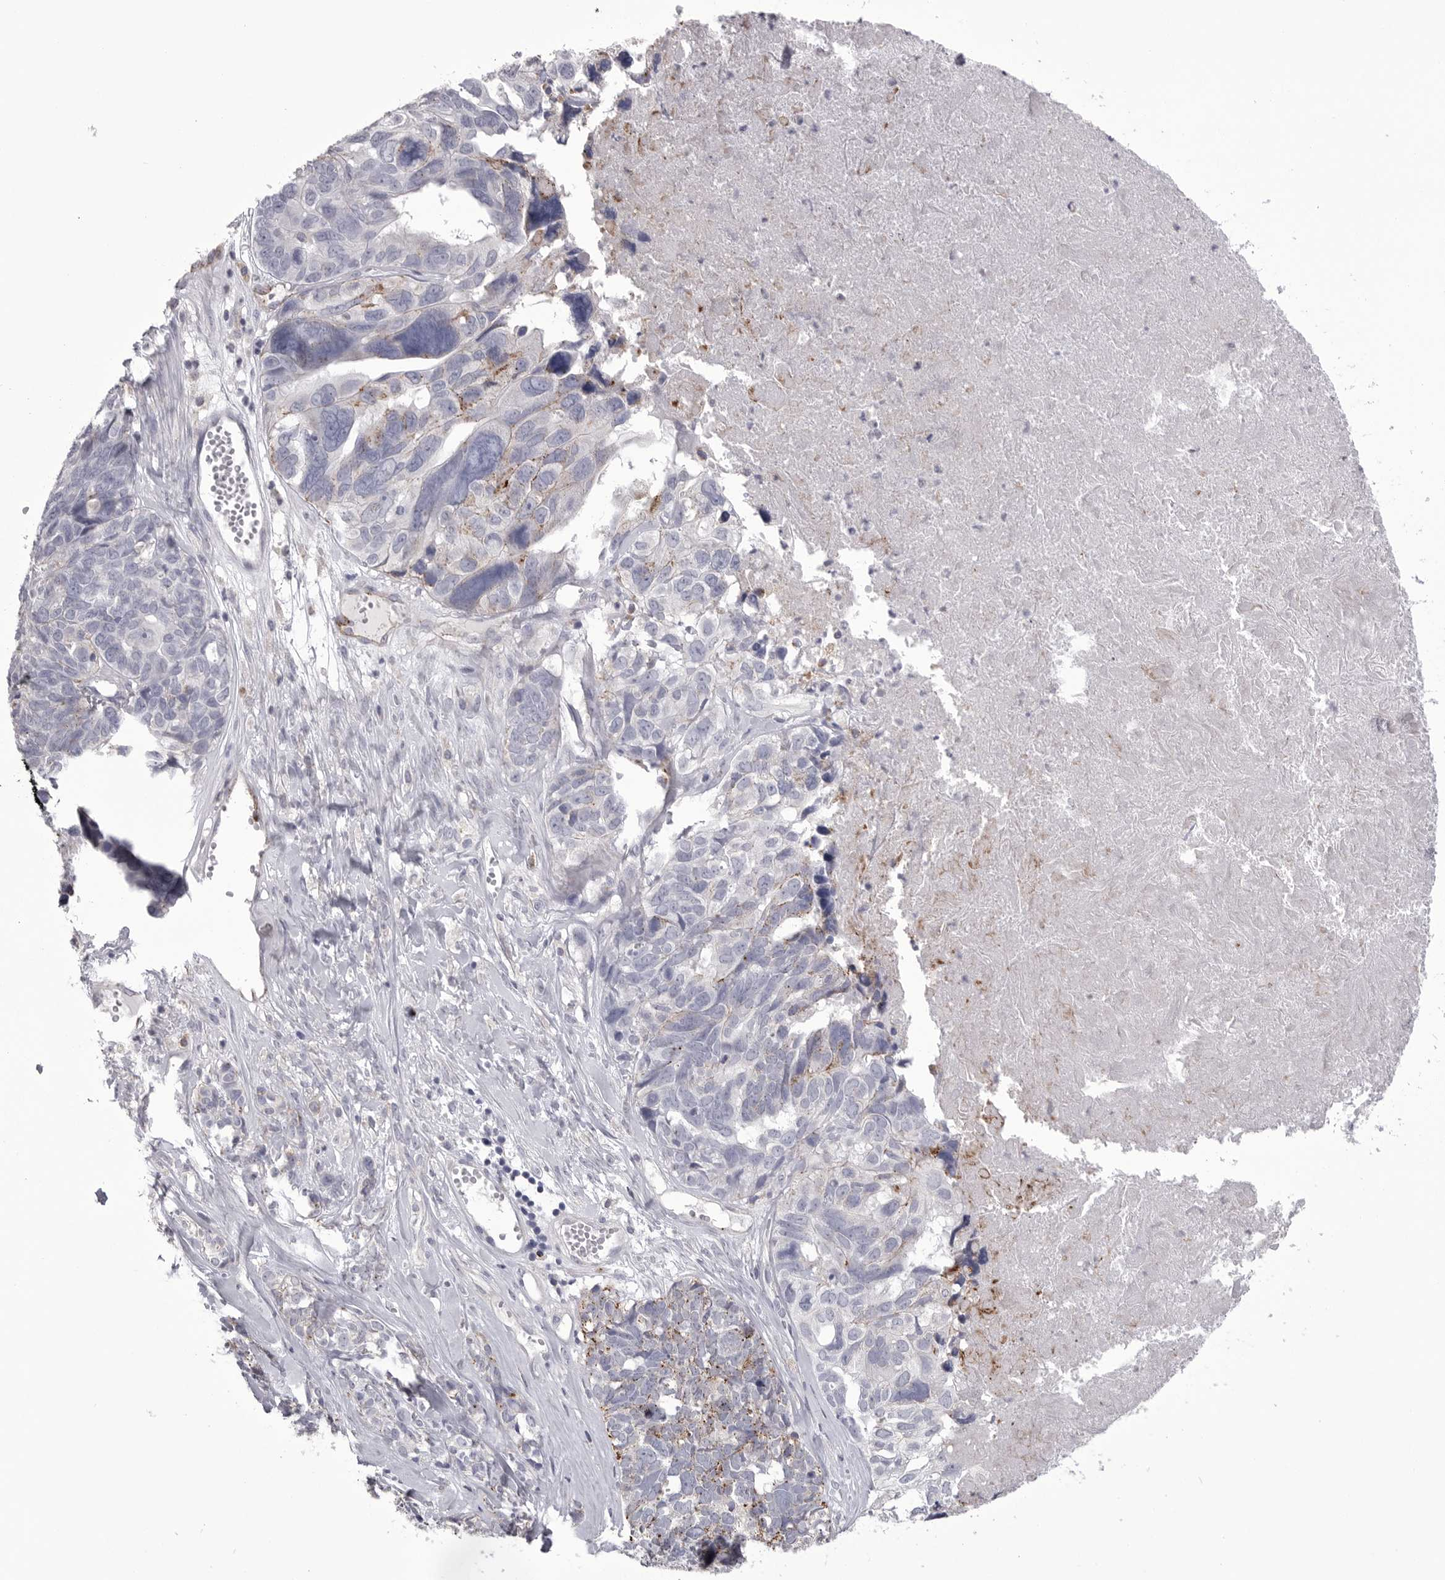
{"staining": {"intensity": "weak", "quantity": "<25%", "location": "cytoplasmic/membranous"}, "tissue": "ovarian cancer", "cell_type": "Tumor cells", "image_type": "cancer", "snomed": [{"axis": "morphology", "description": "Cystadenocarcinoma, serous, NOS"}, {"axis": "topography", "description": "Ovary"}], "caption": "Tumor cells are negative for brown protein staining in ovarian cancer.", "gene": "PSPN", "patient": {"sex": "female", "age": 79}}